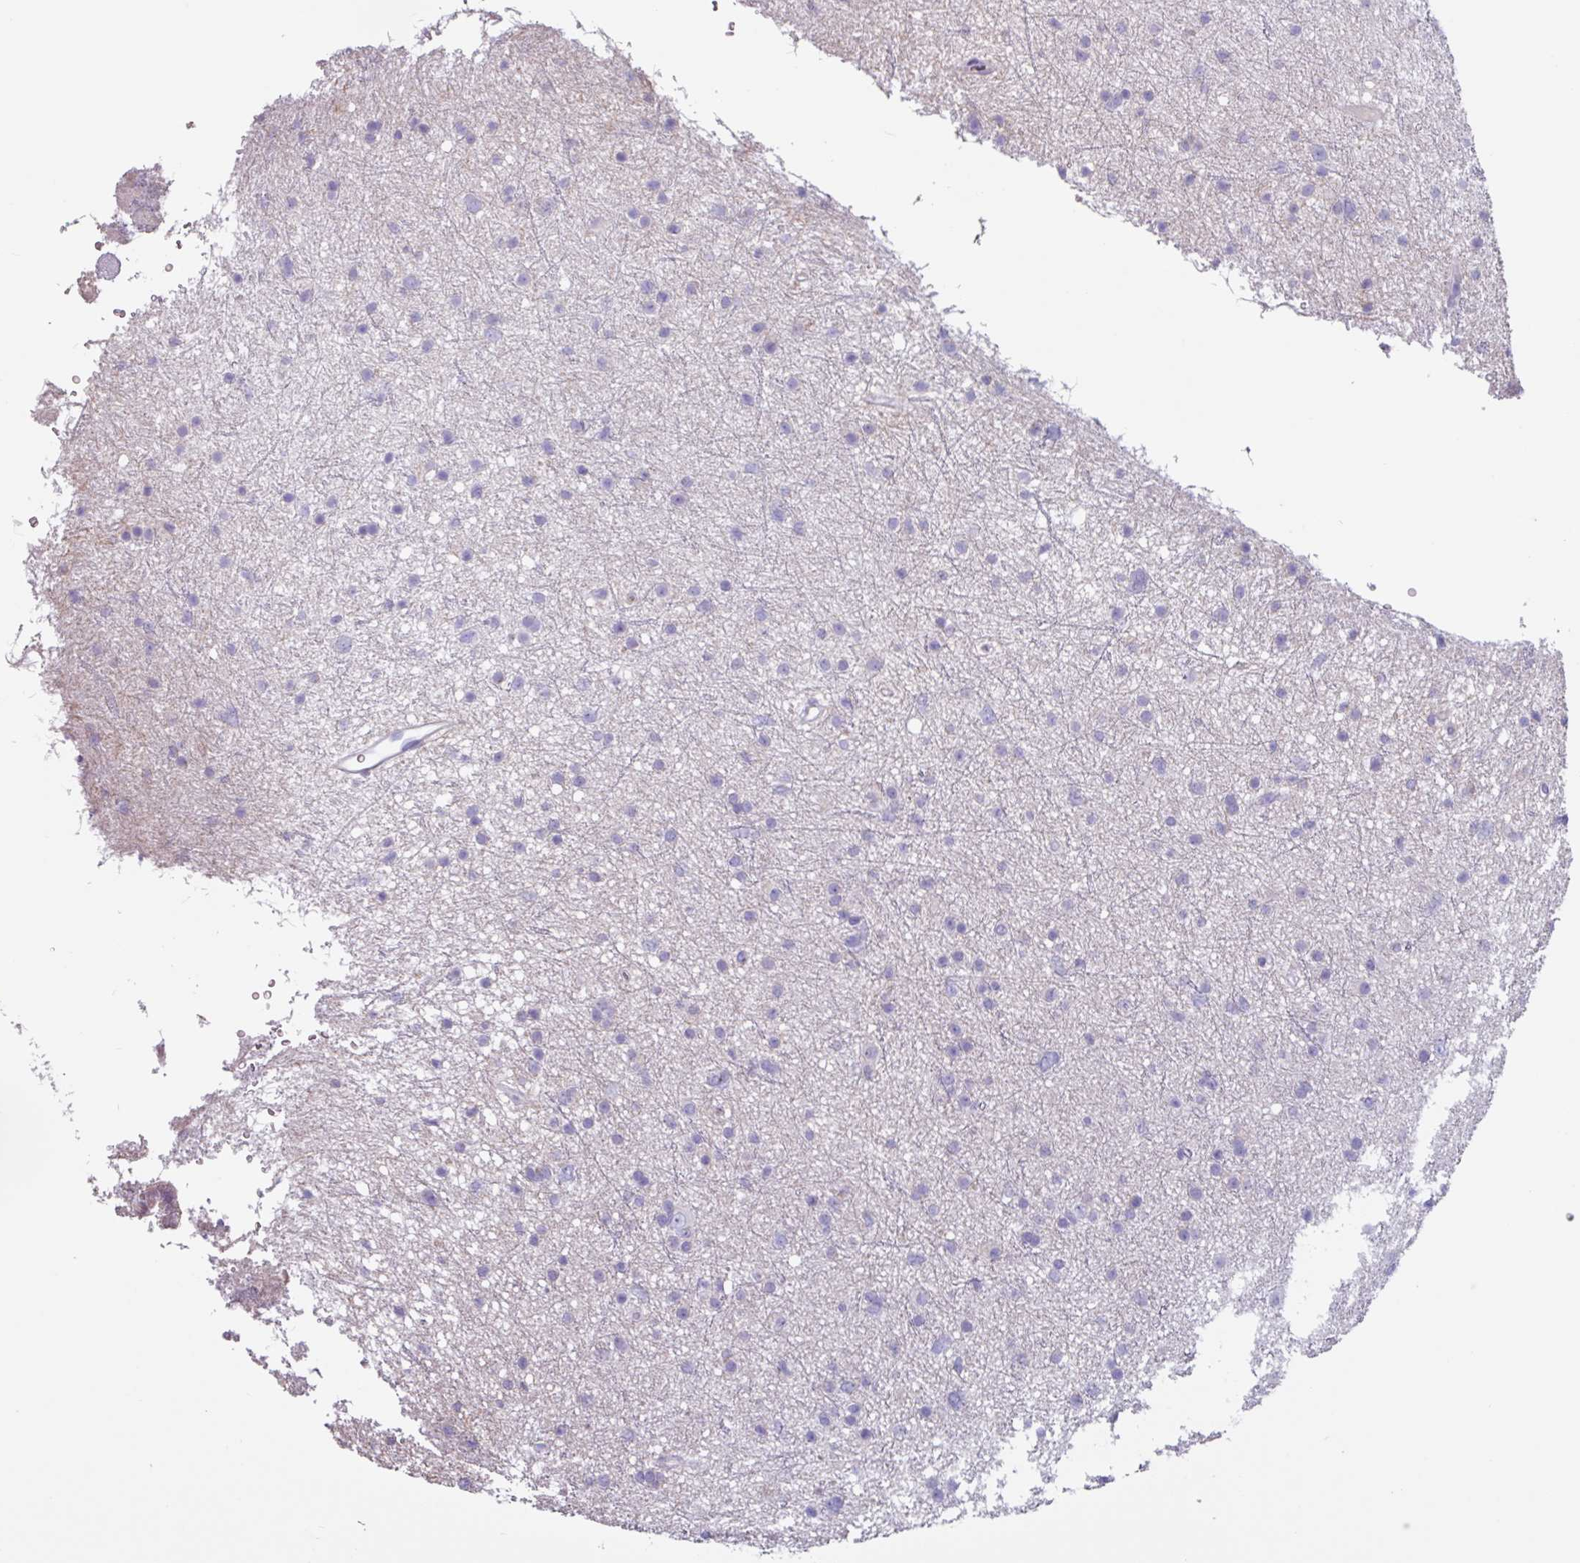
{"staining": {"intensity": "negative", "quantity": "none", "location": "none"}, "tissue": "glioma", "cell_type": "Tumor cells", "image_type": "cancer", "snomed": [{"axis": "morphology", "description": "Glioma, malignant, Low grade"}, {"axis": "topography", "description": "Cerebral cortex"}], "caption": "The micrograph reveals no significant positivity in tumor cells of glioma.", "gene": "OR2T10", "patient": {"sex": "female", "age": 39}}